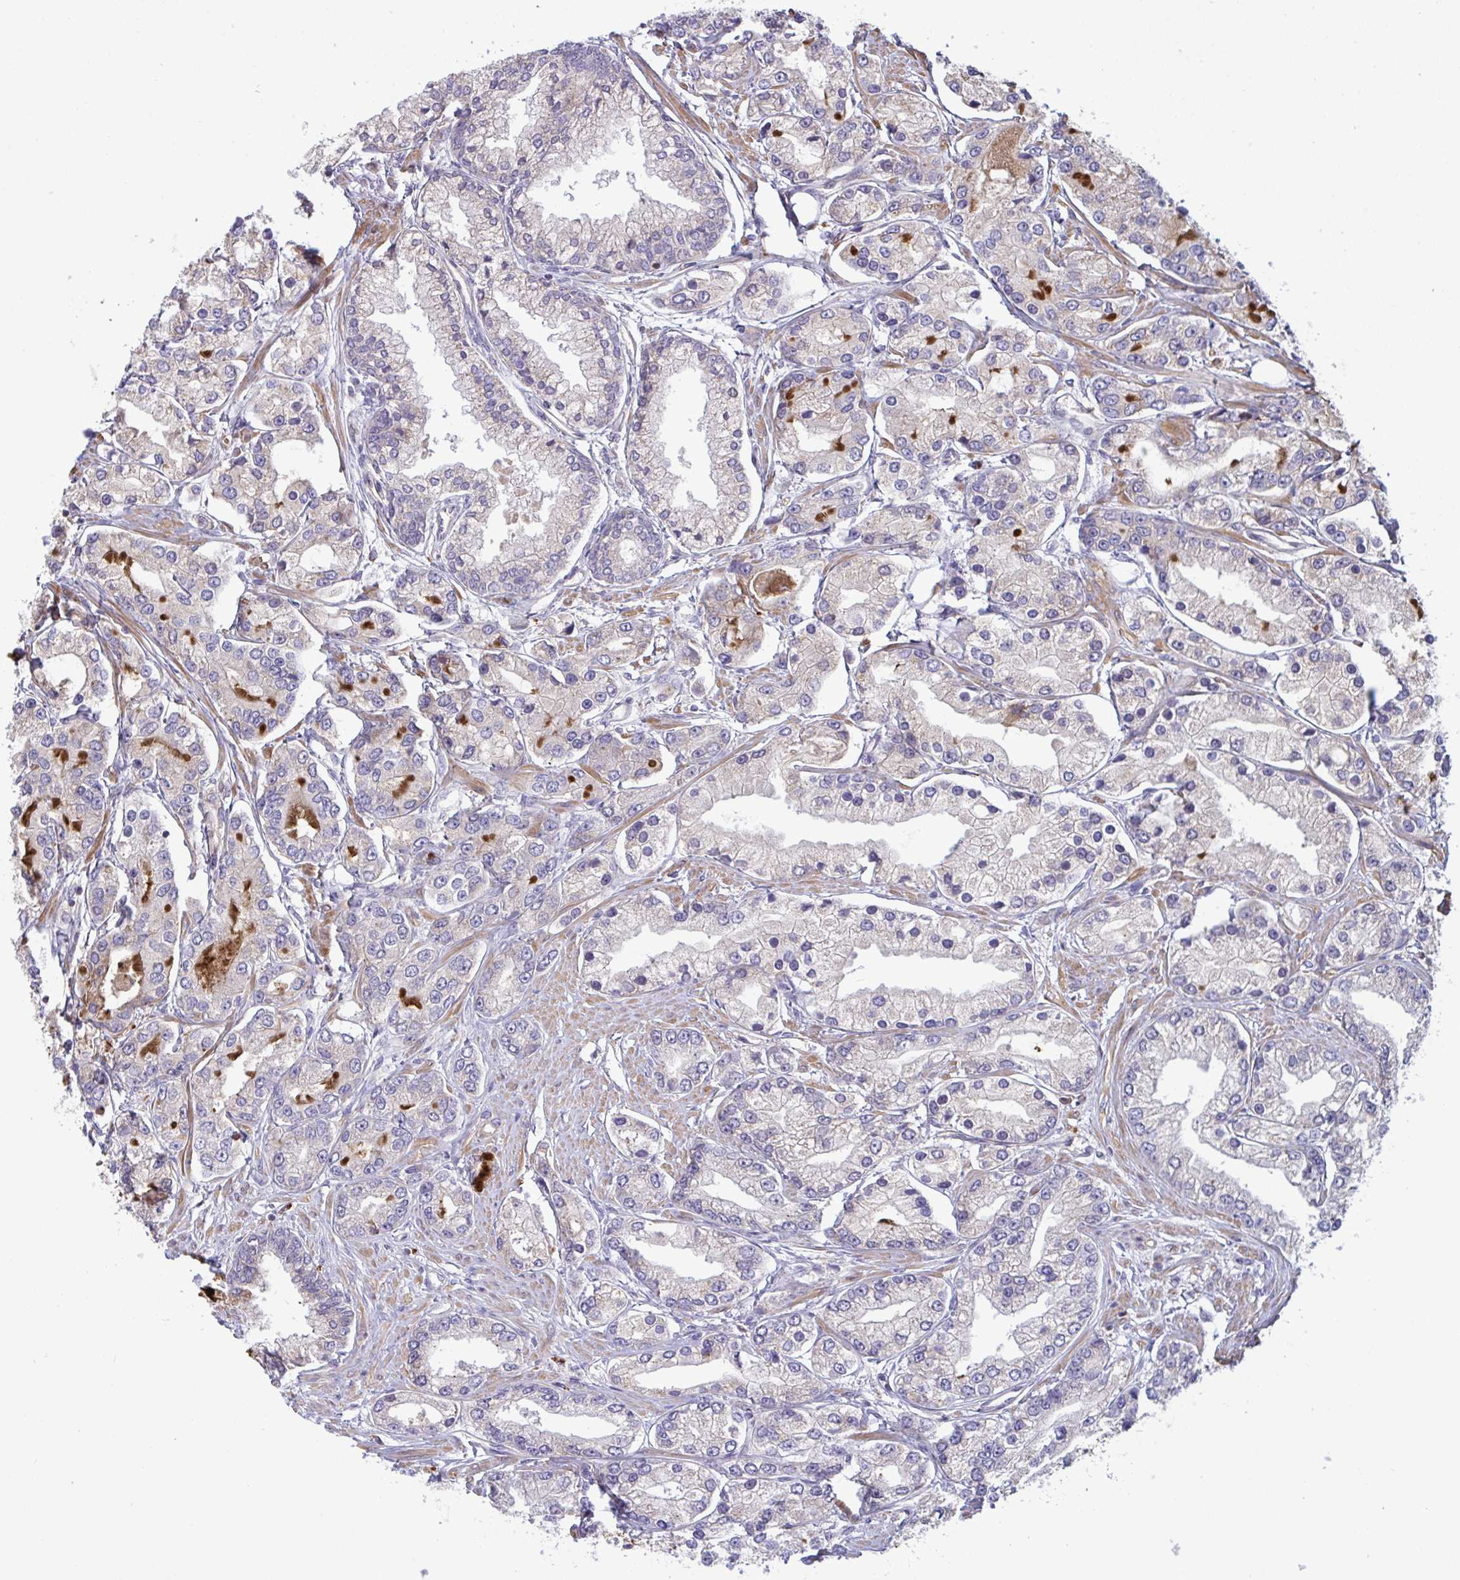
{"staining": {"intensity": "weak", "quantity": "<25%", "location": "cytoplasmic/membranous"}, "tissue": "prostate cancer", "cell_type": "Tumor cells", "image_type": "cancer", "snomed": [{"axis": "morphology", "description": "Adenocarcinoma, High grade"}, {"axis": "topography", "description": "Prostate"}], "caption": "High-grade adenocarcinoma (prostate) was stained to show a protein in brown. There is no significant staining in tumor cells.", "gene": "IL1R1", "patient": {"sex": "male", "age": 66}}